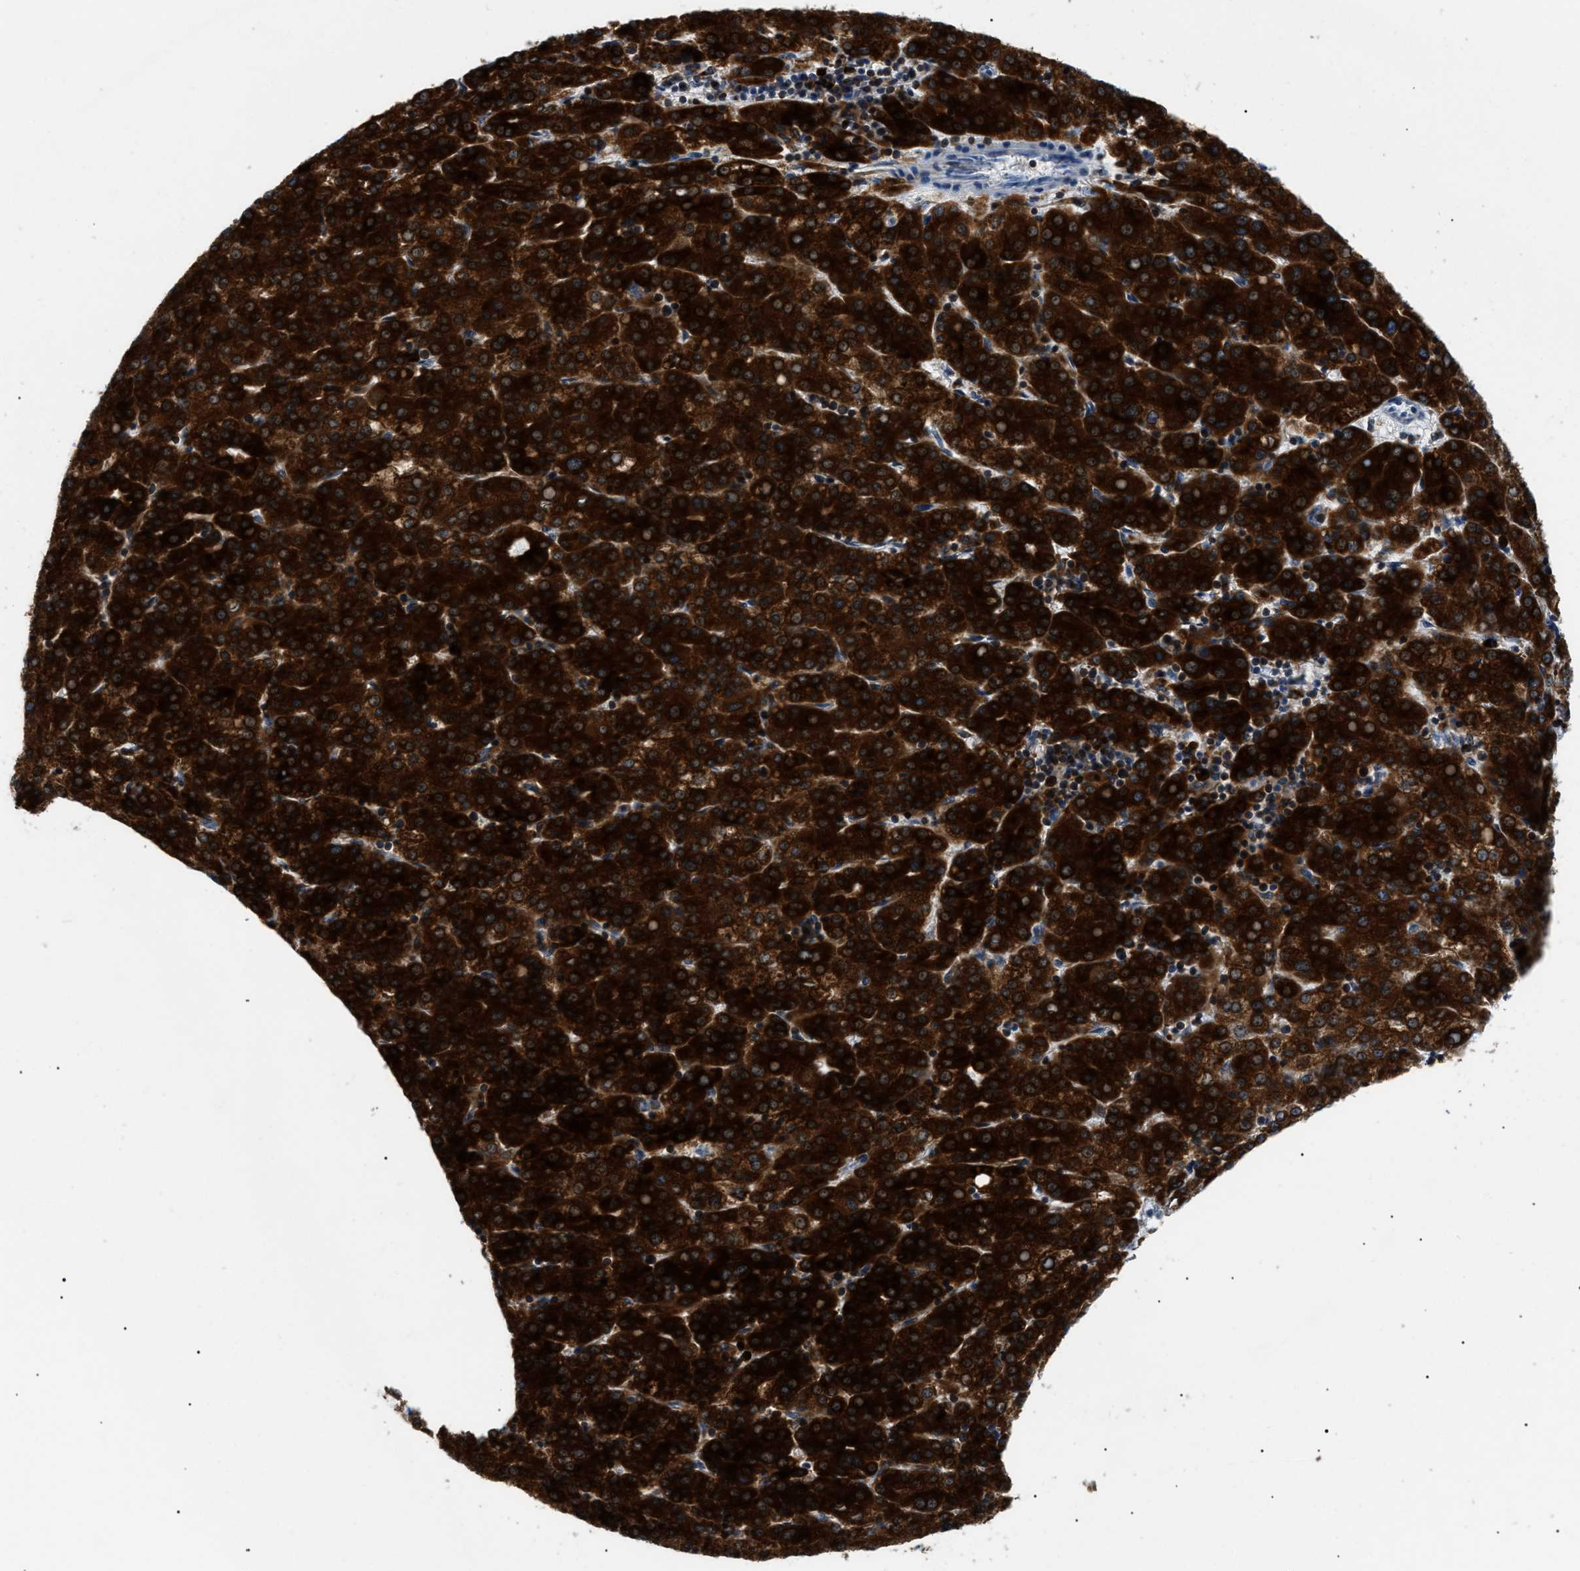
{"staining": {"intensity": "strong", "quantity": ">75%", "location": "cytoplasmic/membranous"}, "tissue": "liver cancer", "cell_type": "Tumor cells", "image_type": "cancer", "snomed": [{"axis": "morphology", "description": "Carcinoma, Hepatocellular, NOS"}, {"axis": "topography", "description": "Liver"}], "caption": "Immunohistochemical staining of liver cancer exhibits strong cytoplasmic/membranous protein staining in about >75% of tumor cells.", "gene": "DERL1", "patient": {"sex": "female", "age": 58}}